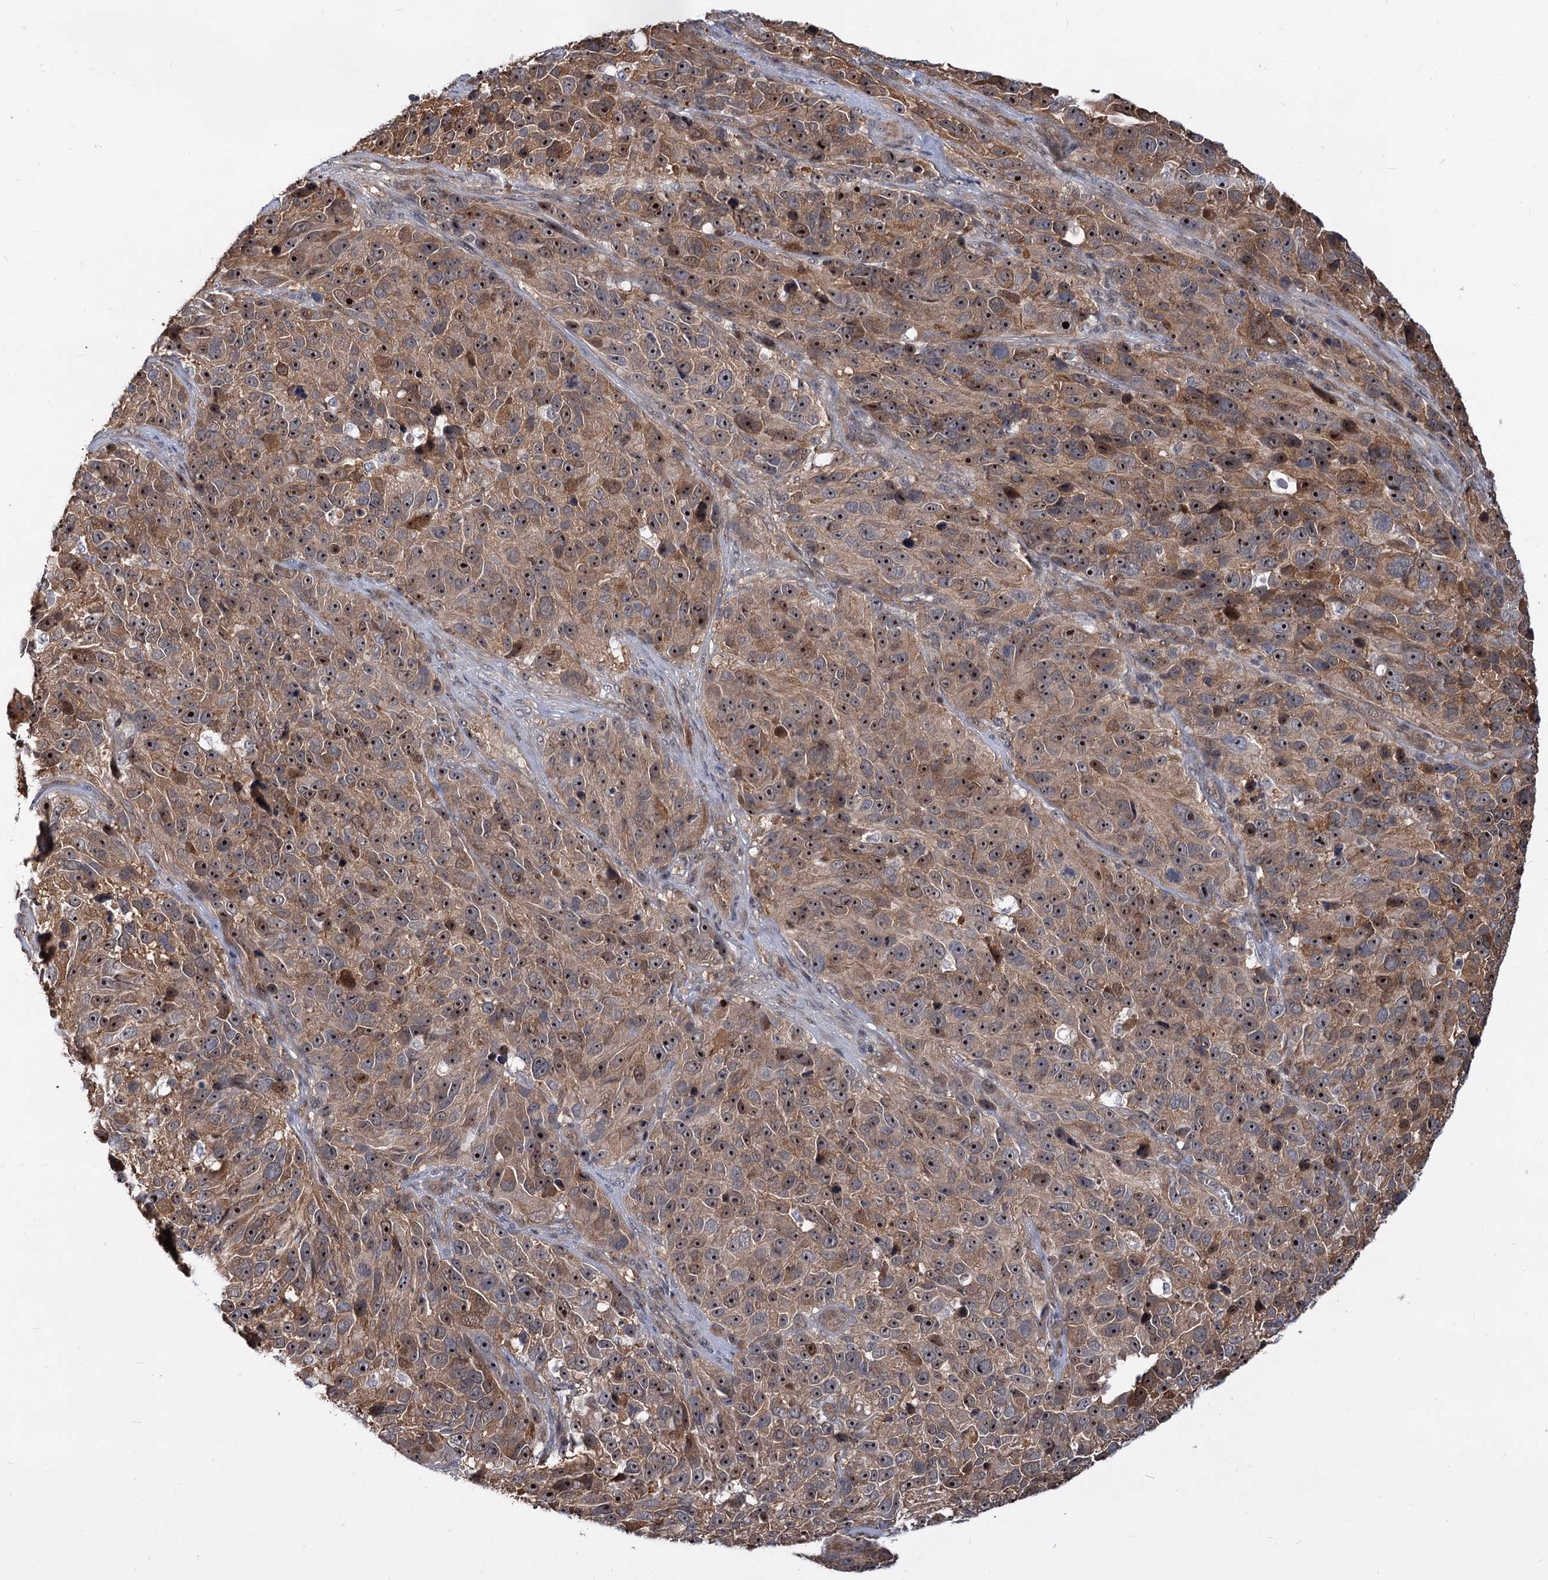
{"staining": {"intensity": "strong", "quantity": ">75%", "location": "cytoplasmic/membranous,nuclear"}, "tissue": "melanoma", "cell_type": "Tumor cells", "image_type": "cancer", "snomed": [{"axis": "morphology", "description": "Malignant melanoma, NOS"}, {"axis": "topography", "description": "Skin"}], "caption": "Immunohistochemistry (IHC) of malignant melanoma exhibits high levels of strong cytoplasmic/membranous and nuclear expression in approximately >75% of tumor cells. (DAB IHC with brightfield microscopy, high magnification).", "gene": "SNX15", "patient": {"sex": "male", "age": 84}}